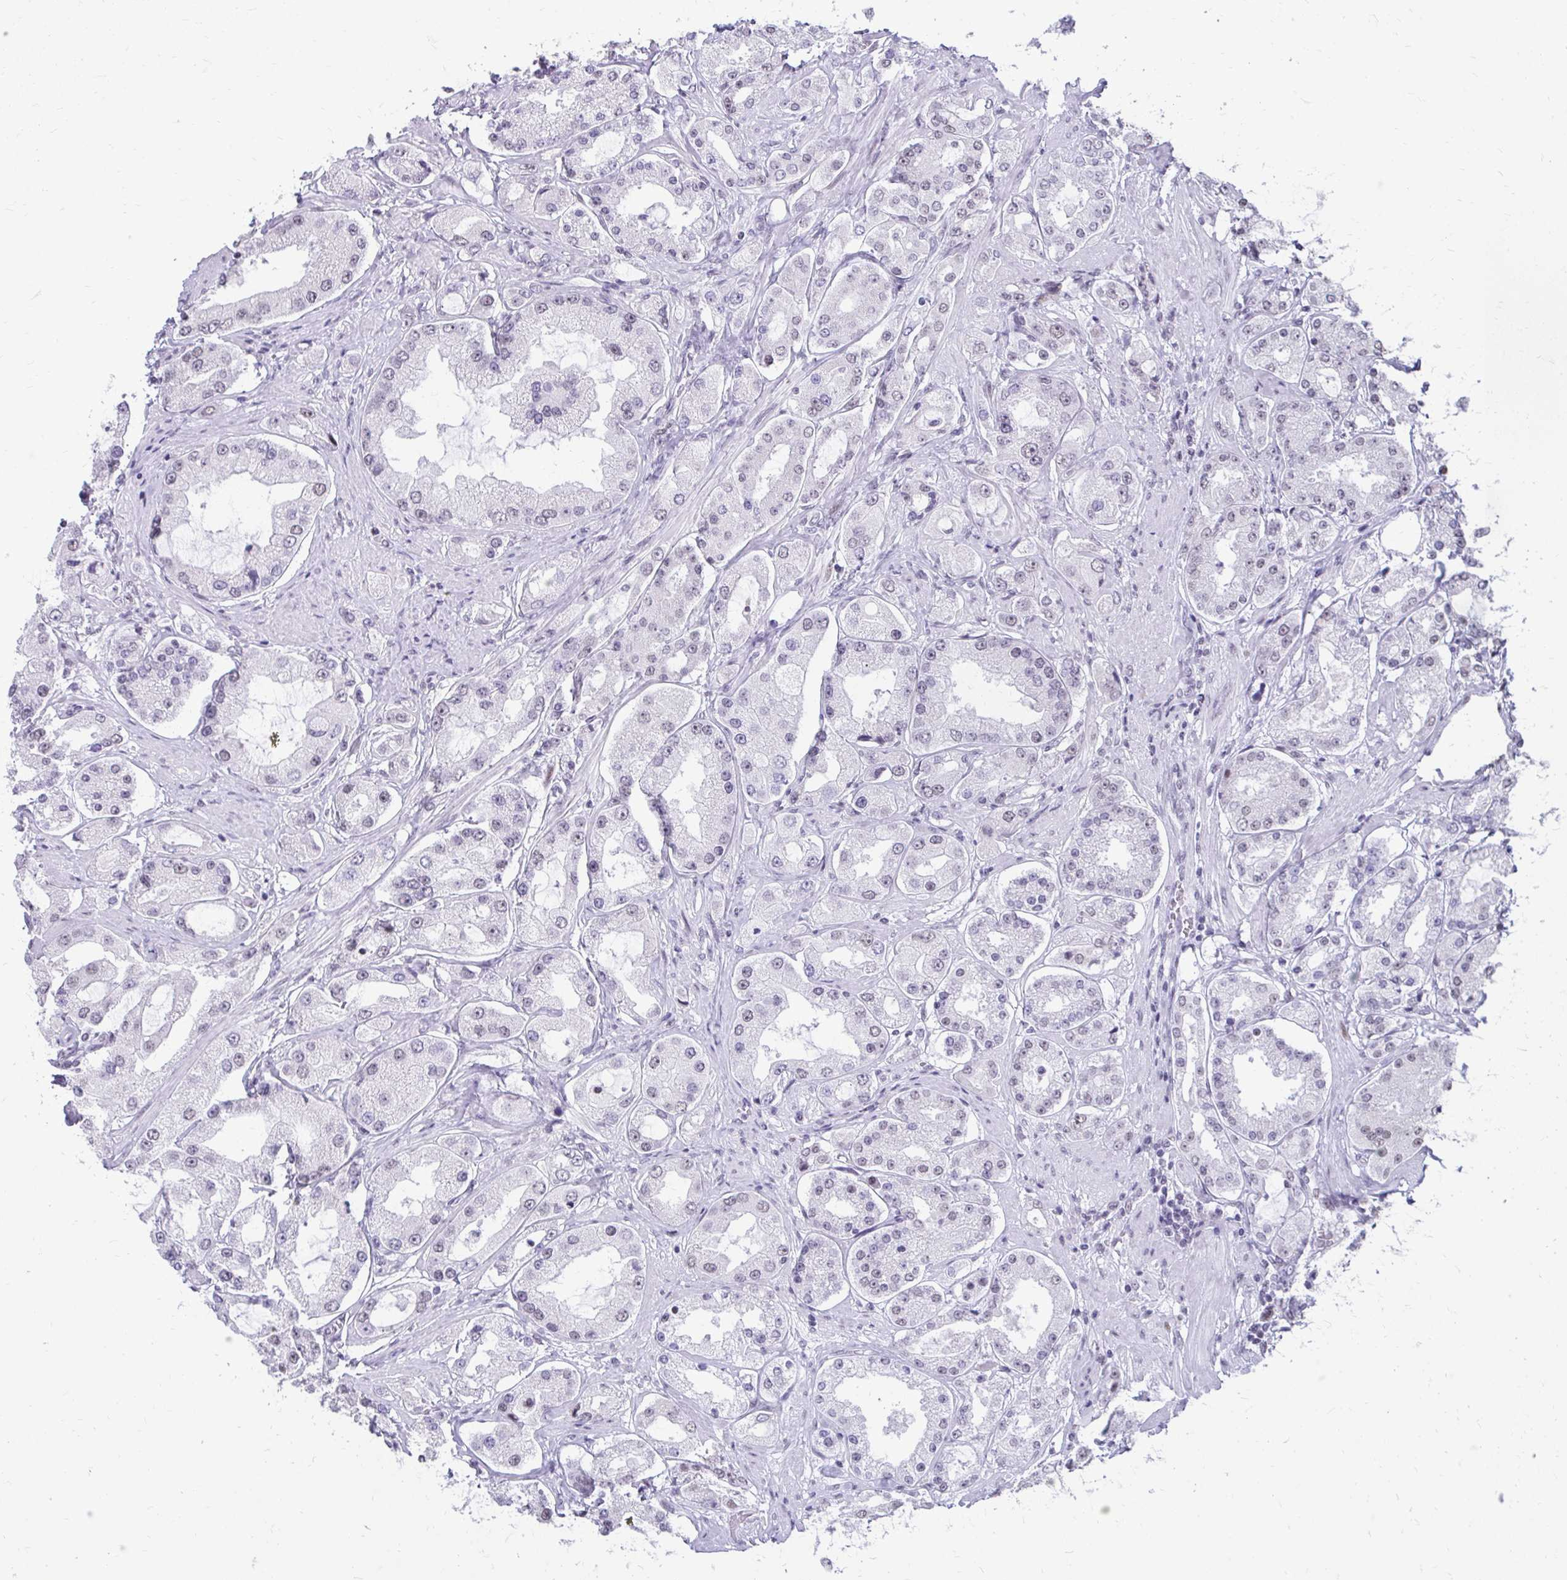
{"staining": {"intensity": "negative", "quantity": "none", "location": "none"}, "tissue": "prostate cancer", "cell_type": "Tumor cells", "image_type": "cancer", "snomed": [{"axis": "morphology", "description": "Adenocarcinoma, High grade"}, {"axis": "topography", "description": "Prostate"}], "caption": "The immunohistochemistry image has no significant staining in tumor cells of adenocarcinoma (high-grade) (prostate) tissue.", "gene": "SS18", "patient": {"sex": "male", "age": 69}}